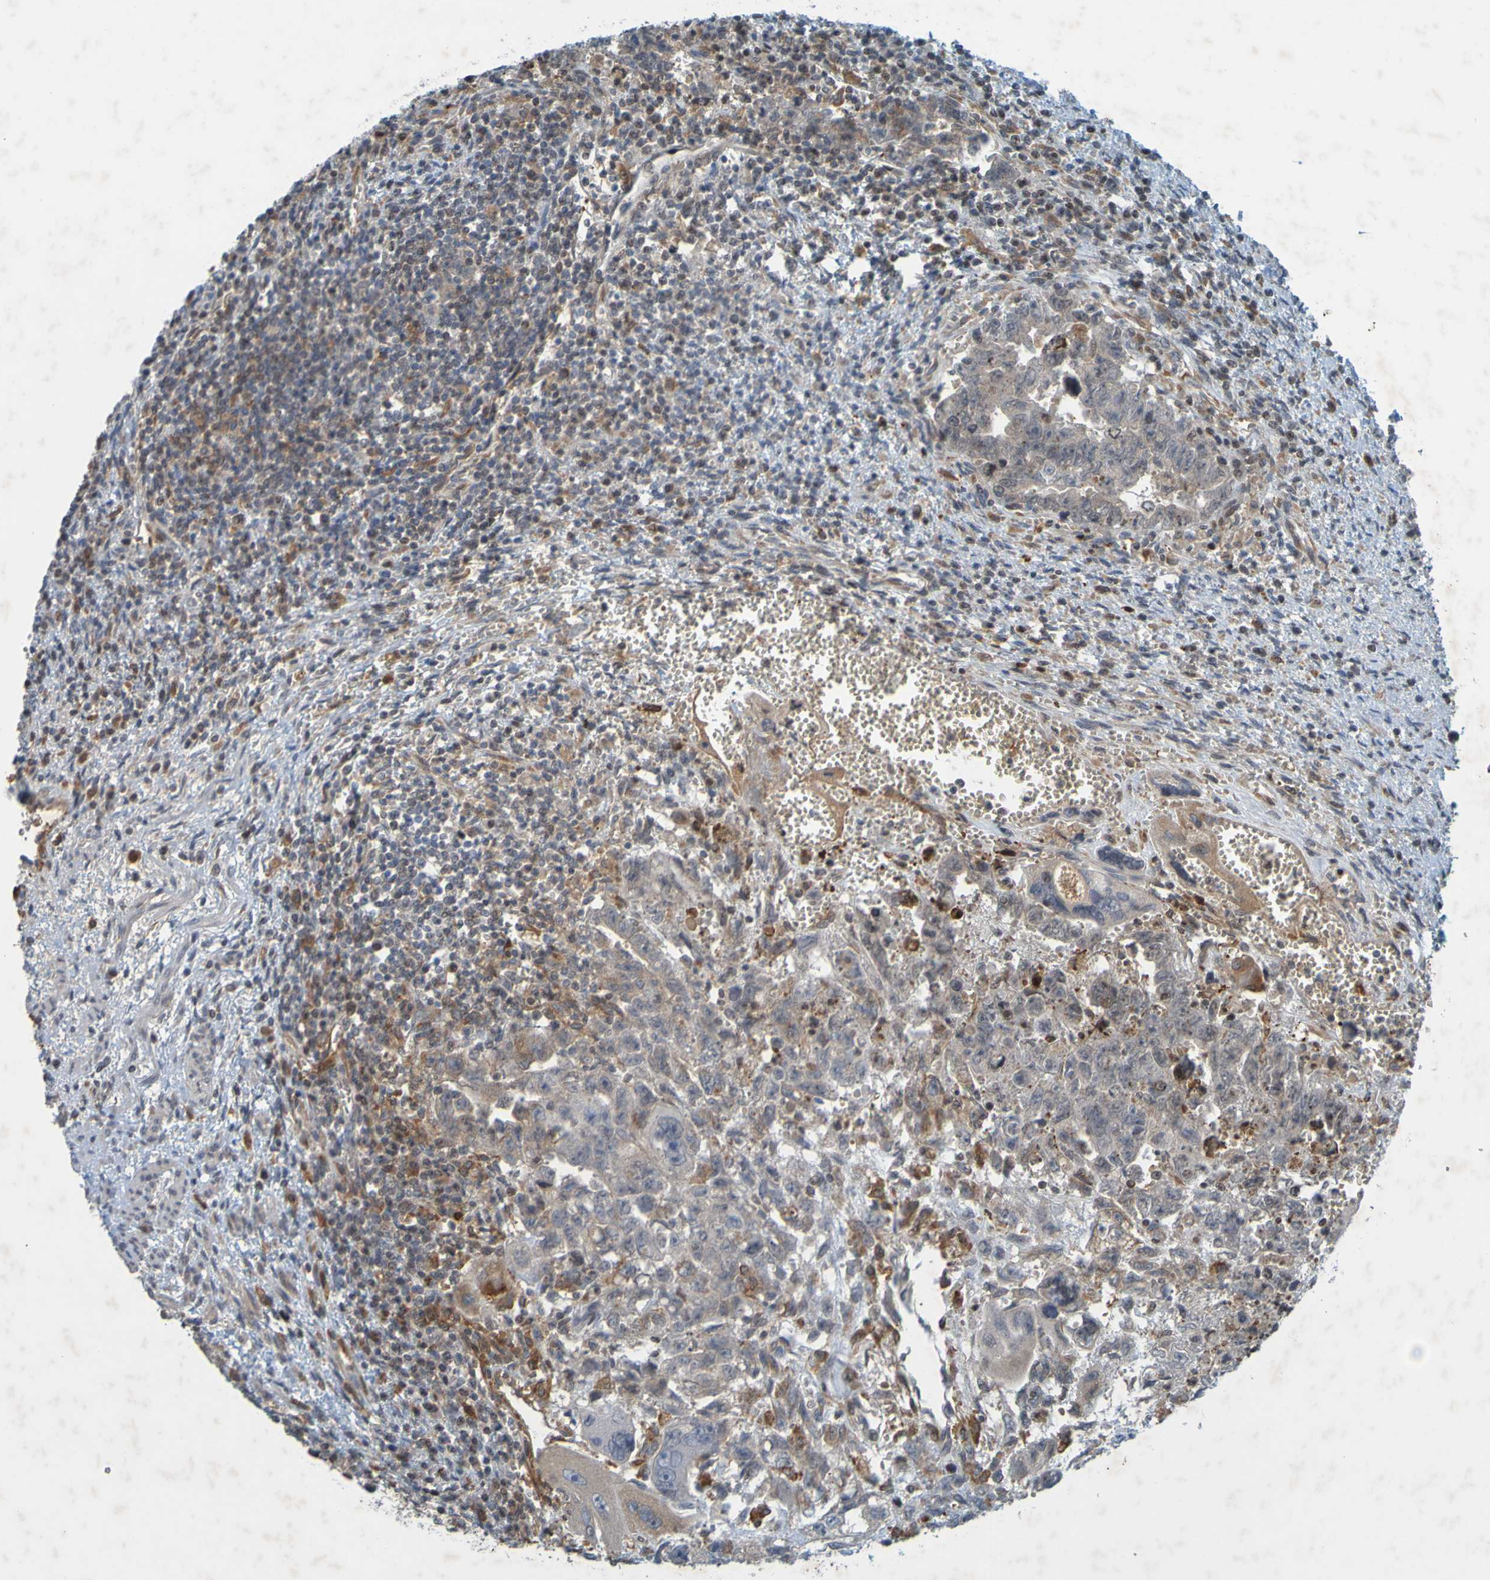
{"staining": {"intensity": "negative", "quantity": "none", "location": "none"}, "tissue": "testis cancer", "cell_type": "Tumor cells", "image_type": "cancer", "snomed": [{"axis": "morphology", "description": "Carcinoma, Embryonal, NOS"}, {"axis": "topography", "description": "Testis"}], "caption": "The image shows no significant positivity in tumor cells of testis embryonal carcinoma.", "gene": "GUCY1A1", "patient": {"sex": "male", "age": 28}}